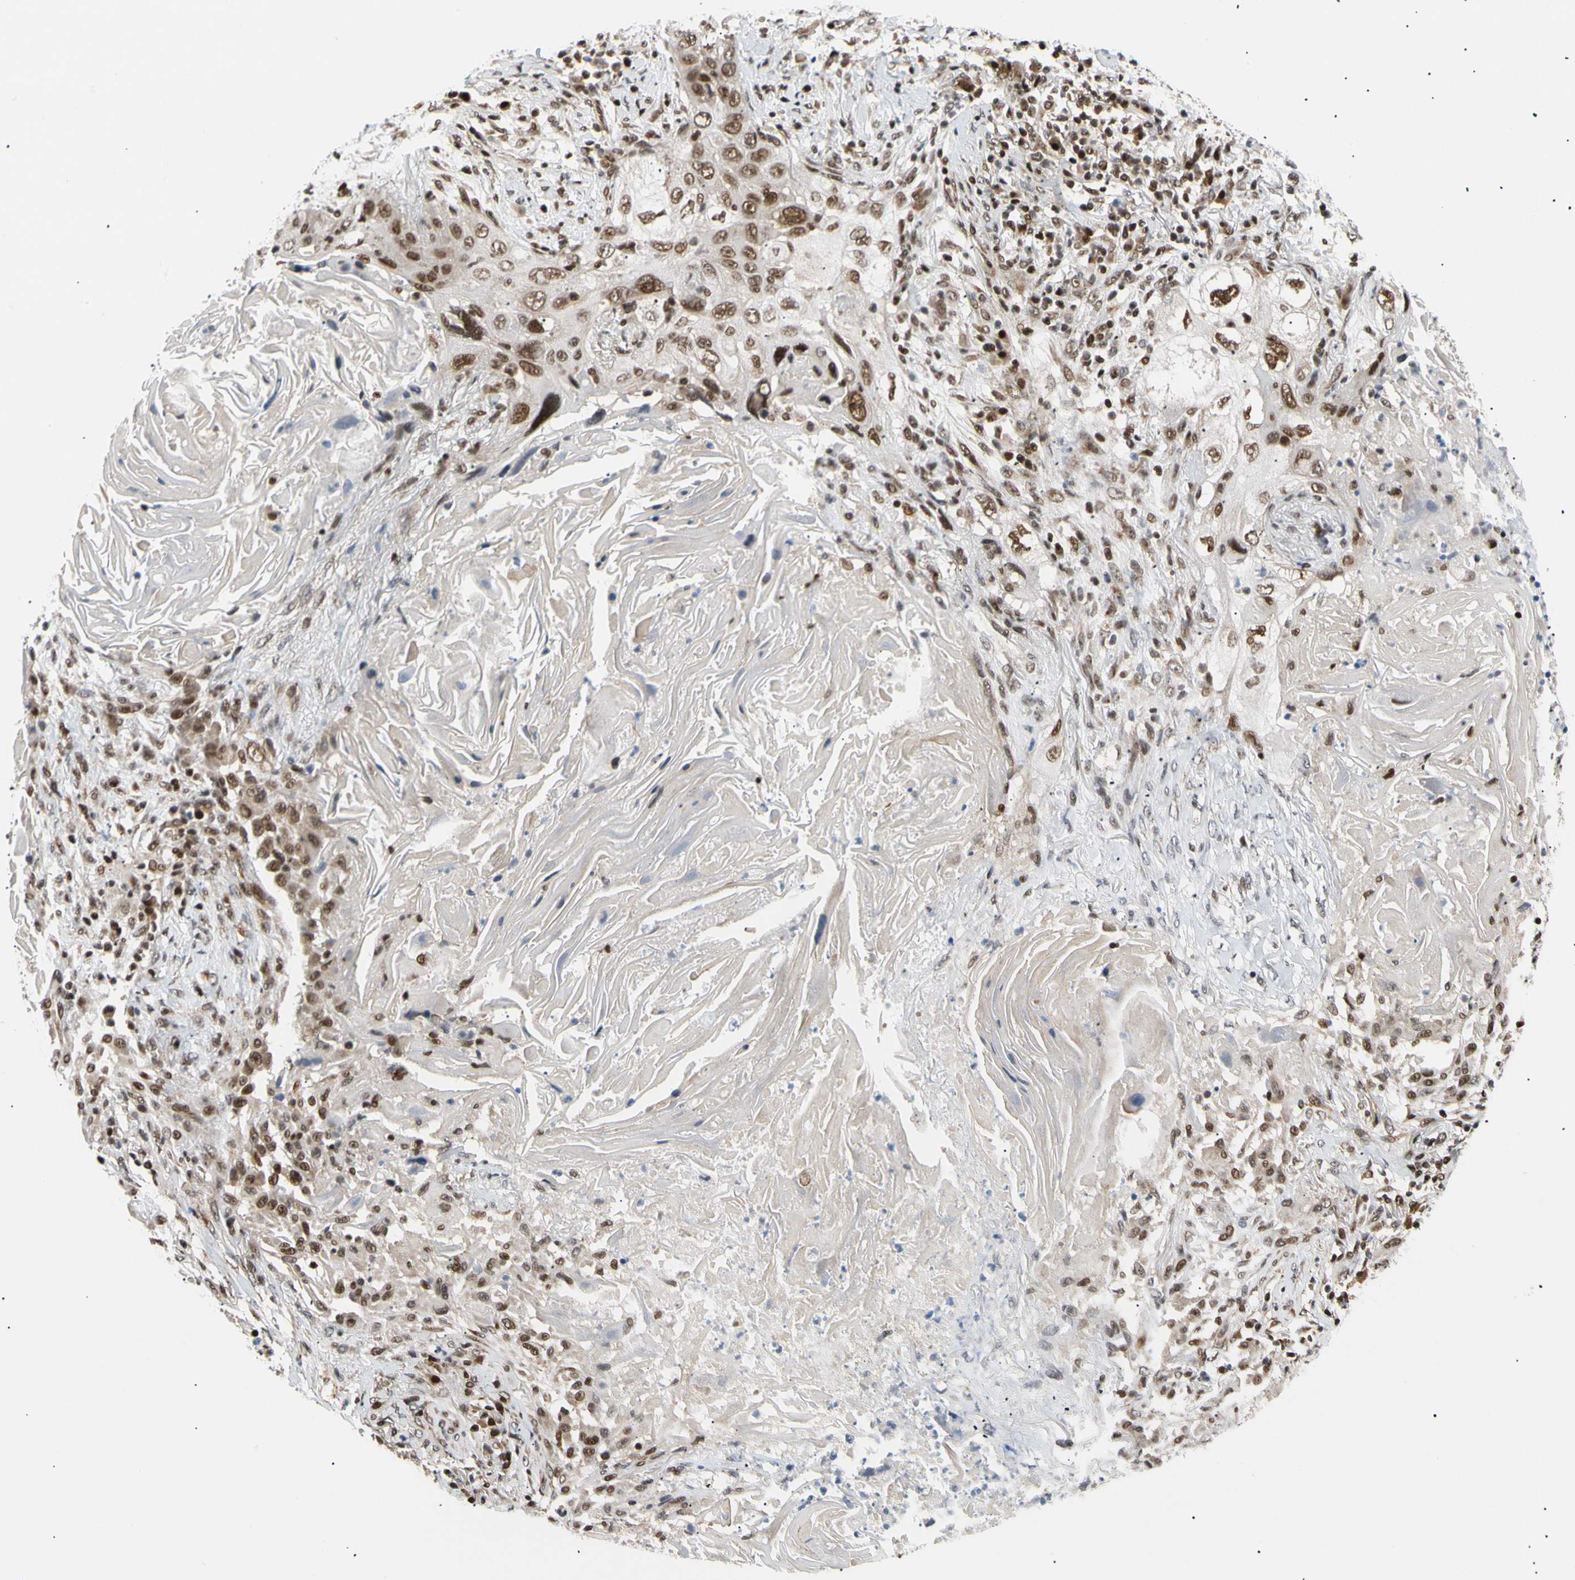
{"staining": {"intensity": "strong", "quantity": ">75%", "location": "nuclear"}, "tissue": "lung cancer", "cell_type": "Tumor cells", "image_type": "cancer", "snomed": [{"axis": "morphology", "description": "Squamous cell carcinoma, NOS"}, {"axis": "topography", "description": "Lung"}], "caption": "This micrograph exhibits immunohistochemistry staining of lung cancer, with high strong nuclear staining in approximately >75% of tumor cells.", "gene": "E2F1", "patient": {"sex": "female", "age": 67}}